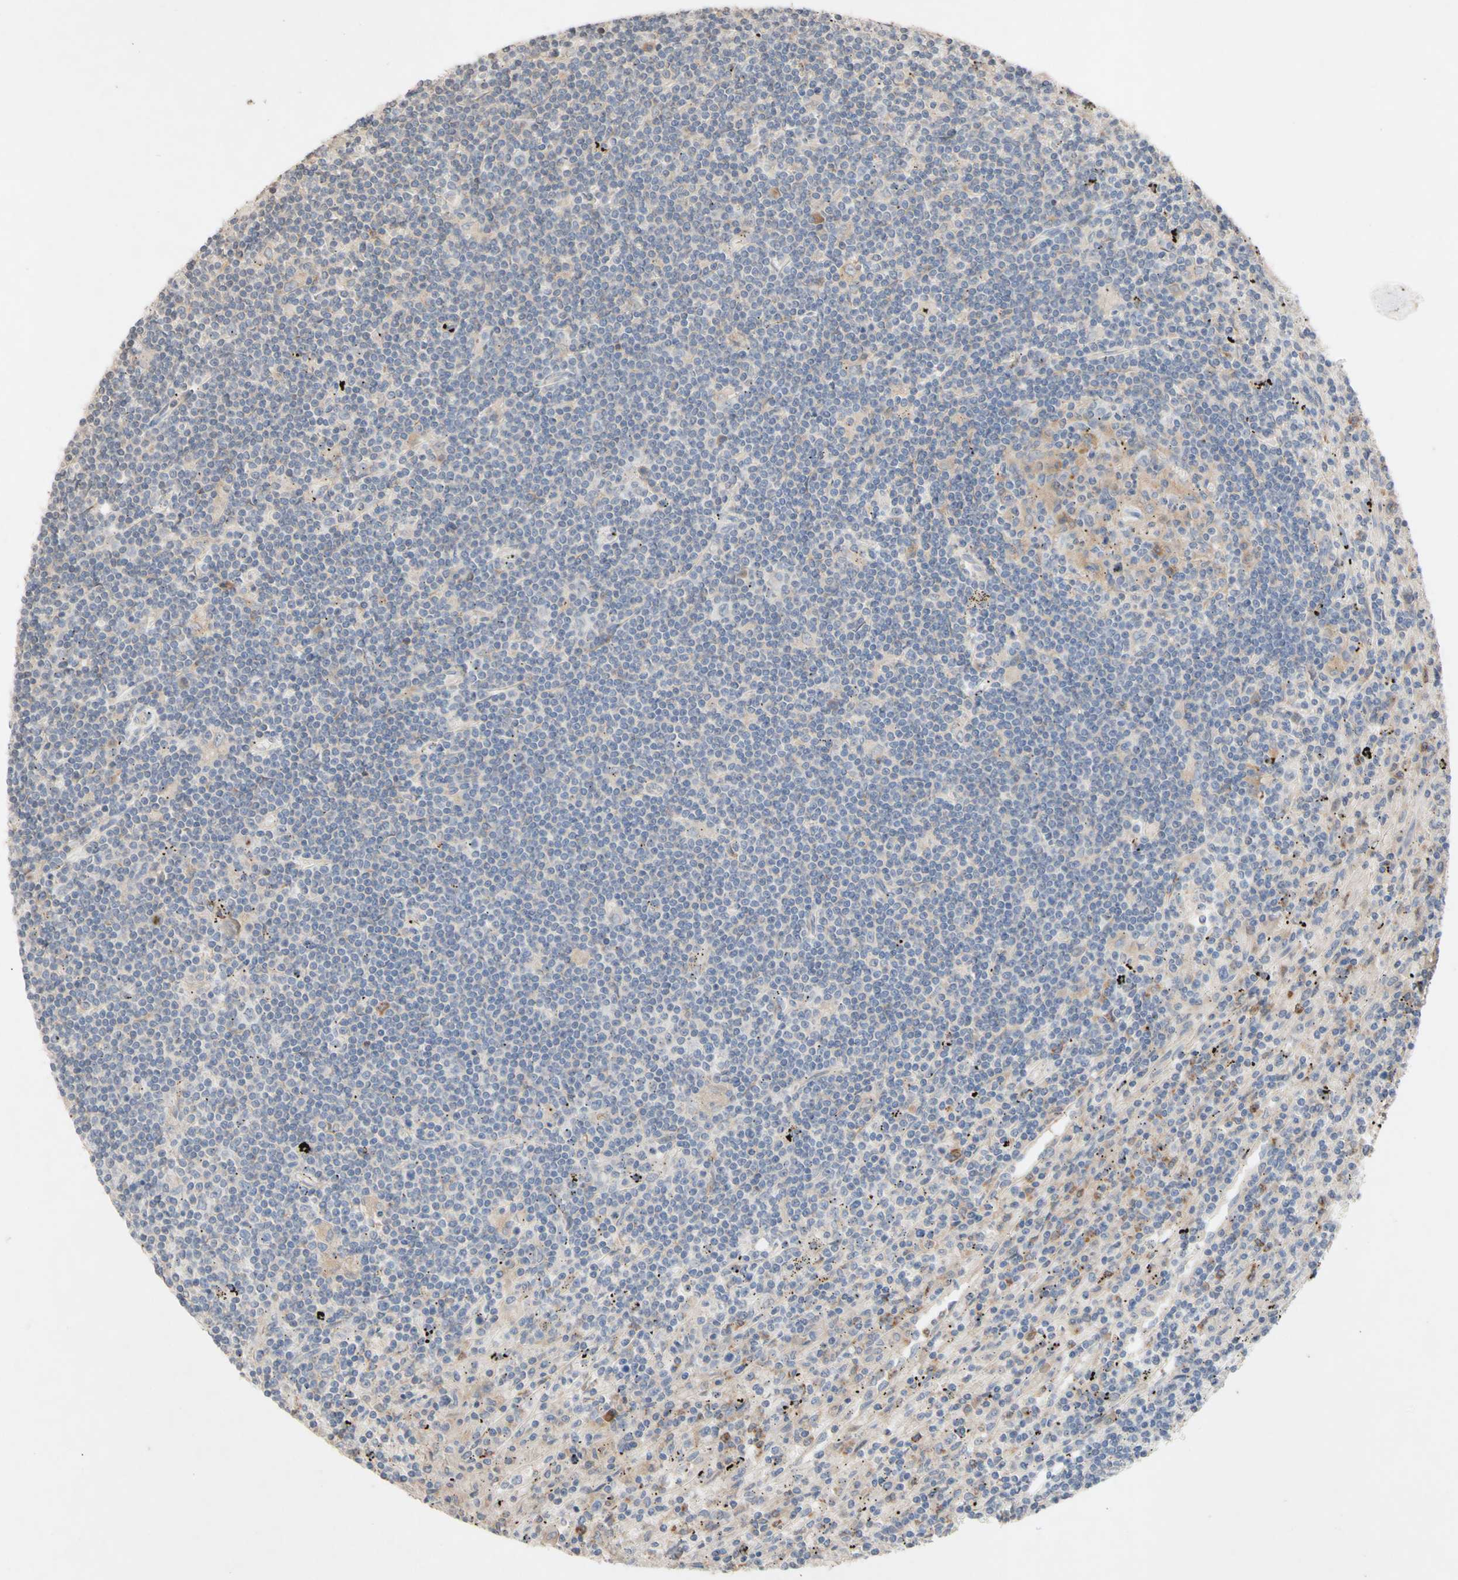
{"staining": {"intensity": "negative", "quantity": "none", "location": "none"}, "tissue": "lymphoma", "cell_type": "Tumor cells", "image_type": "cancer", "snomed": [{"axis": "morphology", "description": "Malignant lymphoma, non-Hodgkin's type, Low grade"}, {"axis": "topography", "description": "Spleen"}], "caption": "An image of lymphoma stained for a protein reveals no brown staining in tumor cells.", "gene": "NECTIN3", "patient": {"sex": "male", "age": 76}}